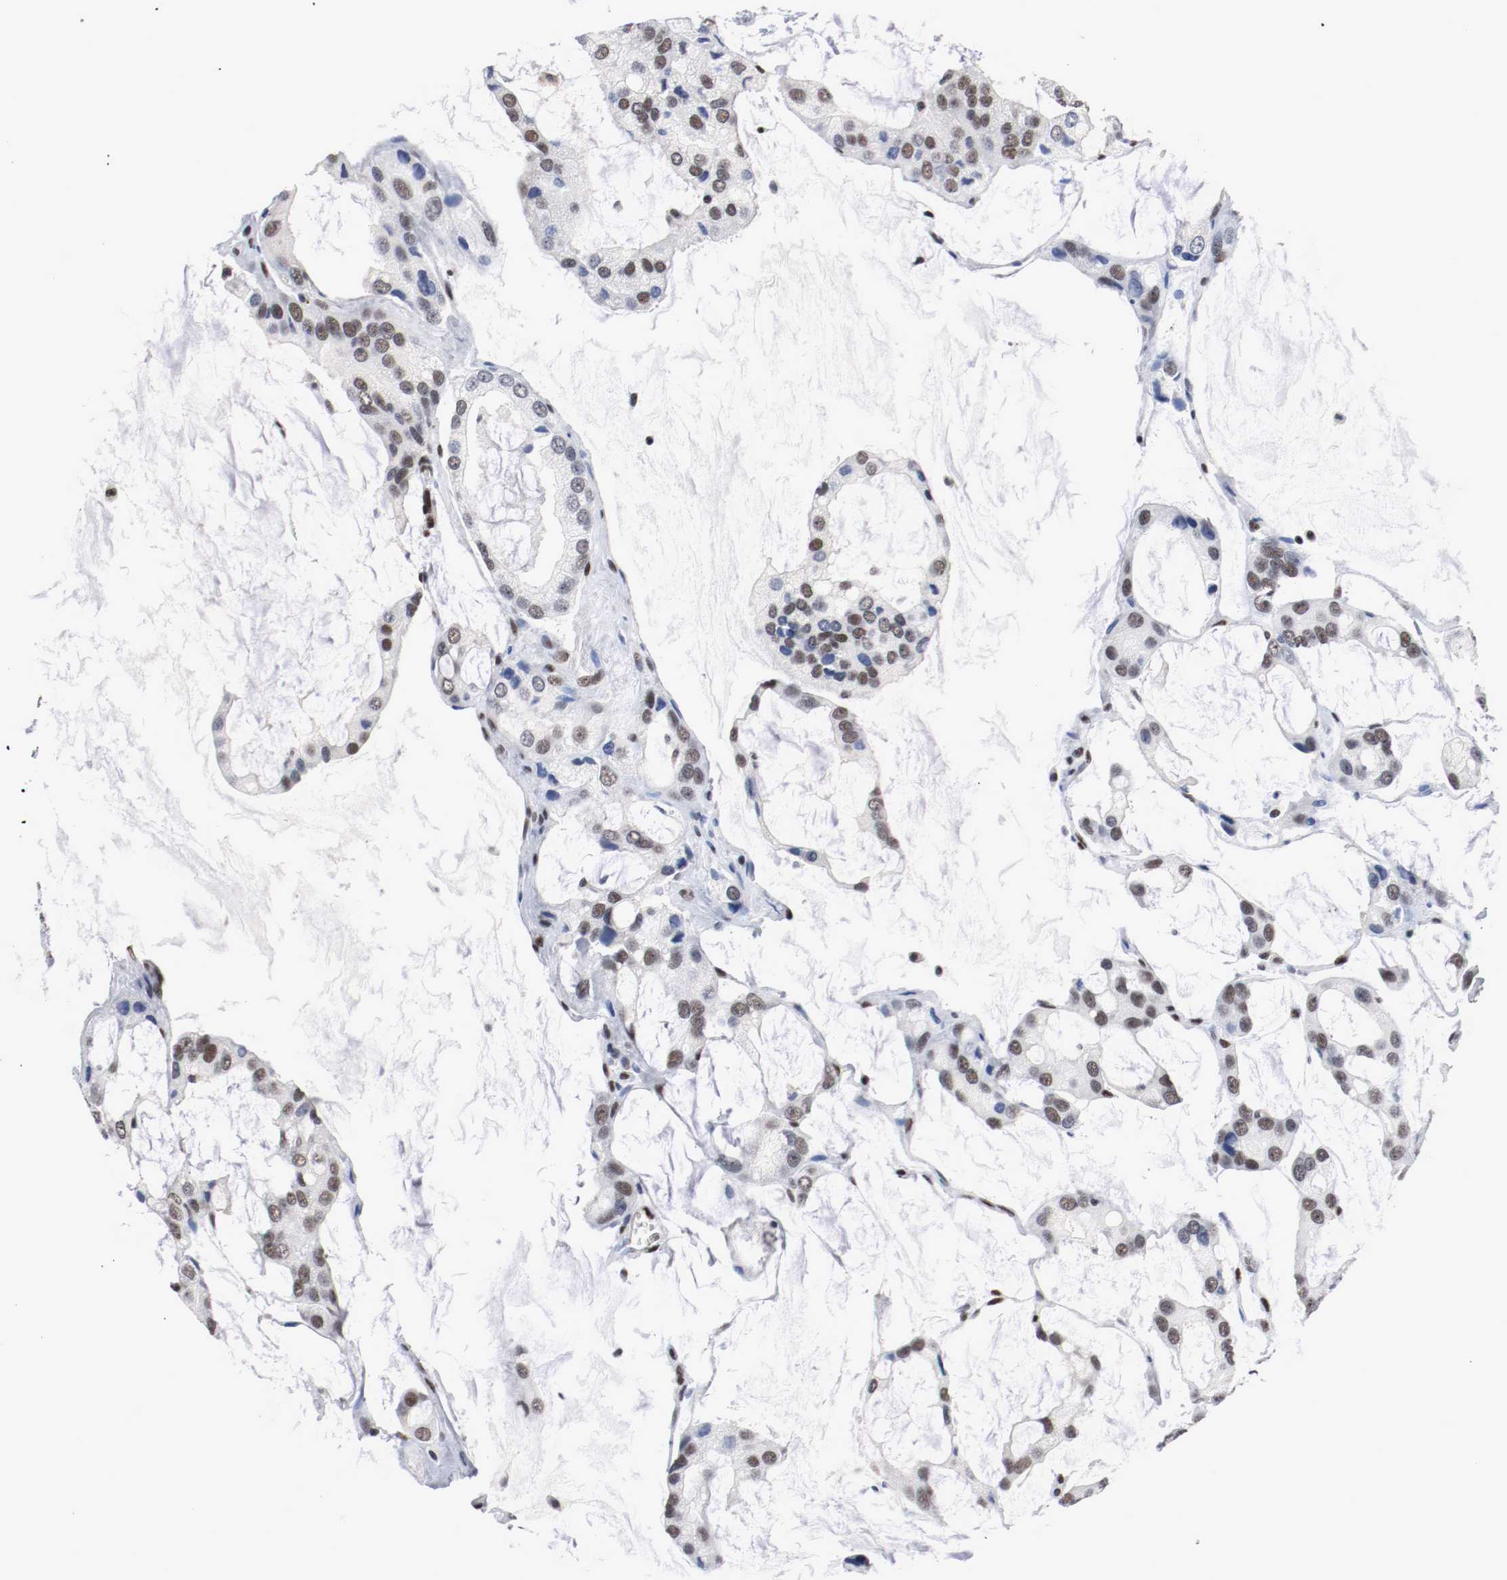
{"staining": {"intensity": "weak", "quantity": ">75%", "location": "nuclear"}, "tissue": "prostate cancer", "cell_type": "Tumor cells", "image_type": "cancer", "snomed": [{"axis": "morphology", "description": "Adenocarcinoma, High grade"}, {"axis": "topography", "description": "Prostate"}], "caption": "A low amount of weak nuclear expression is present in approximately >75% of tumor cells in prostate cancer tissue.", "gene": "MEF2D", "patient": {"sex": "male", "age": 67}}